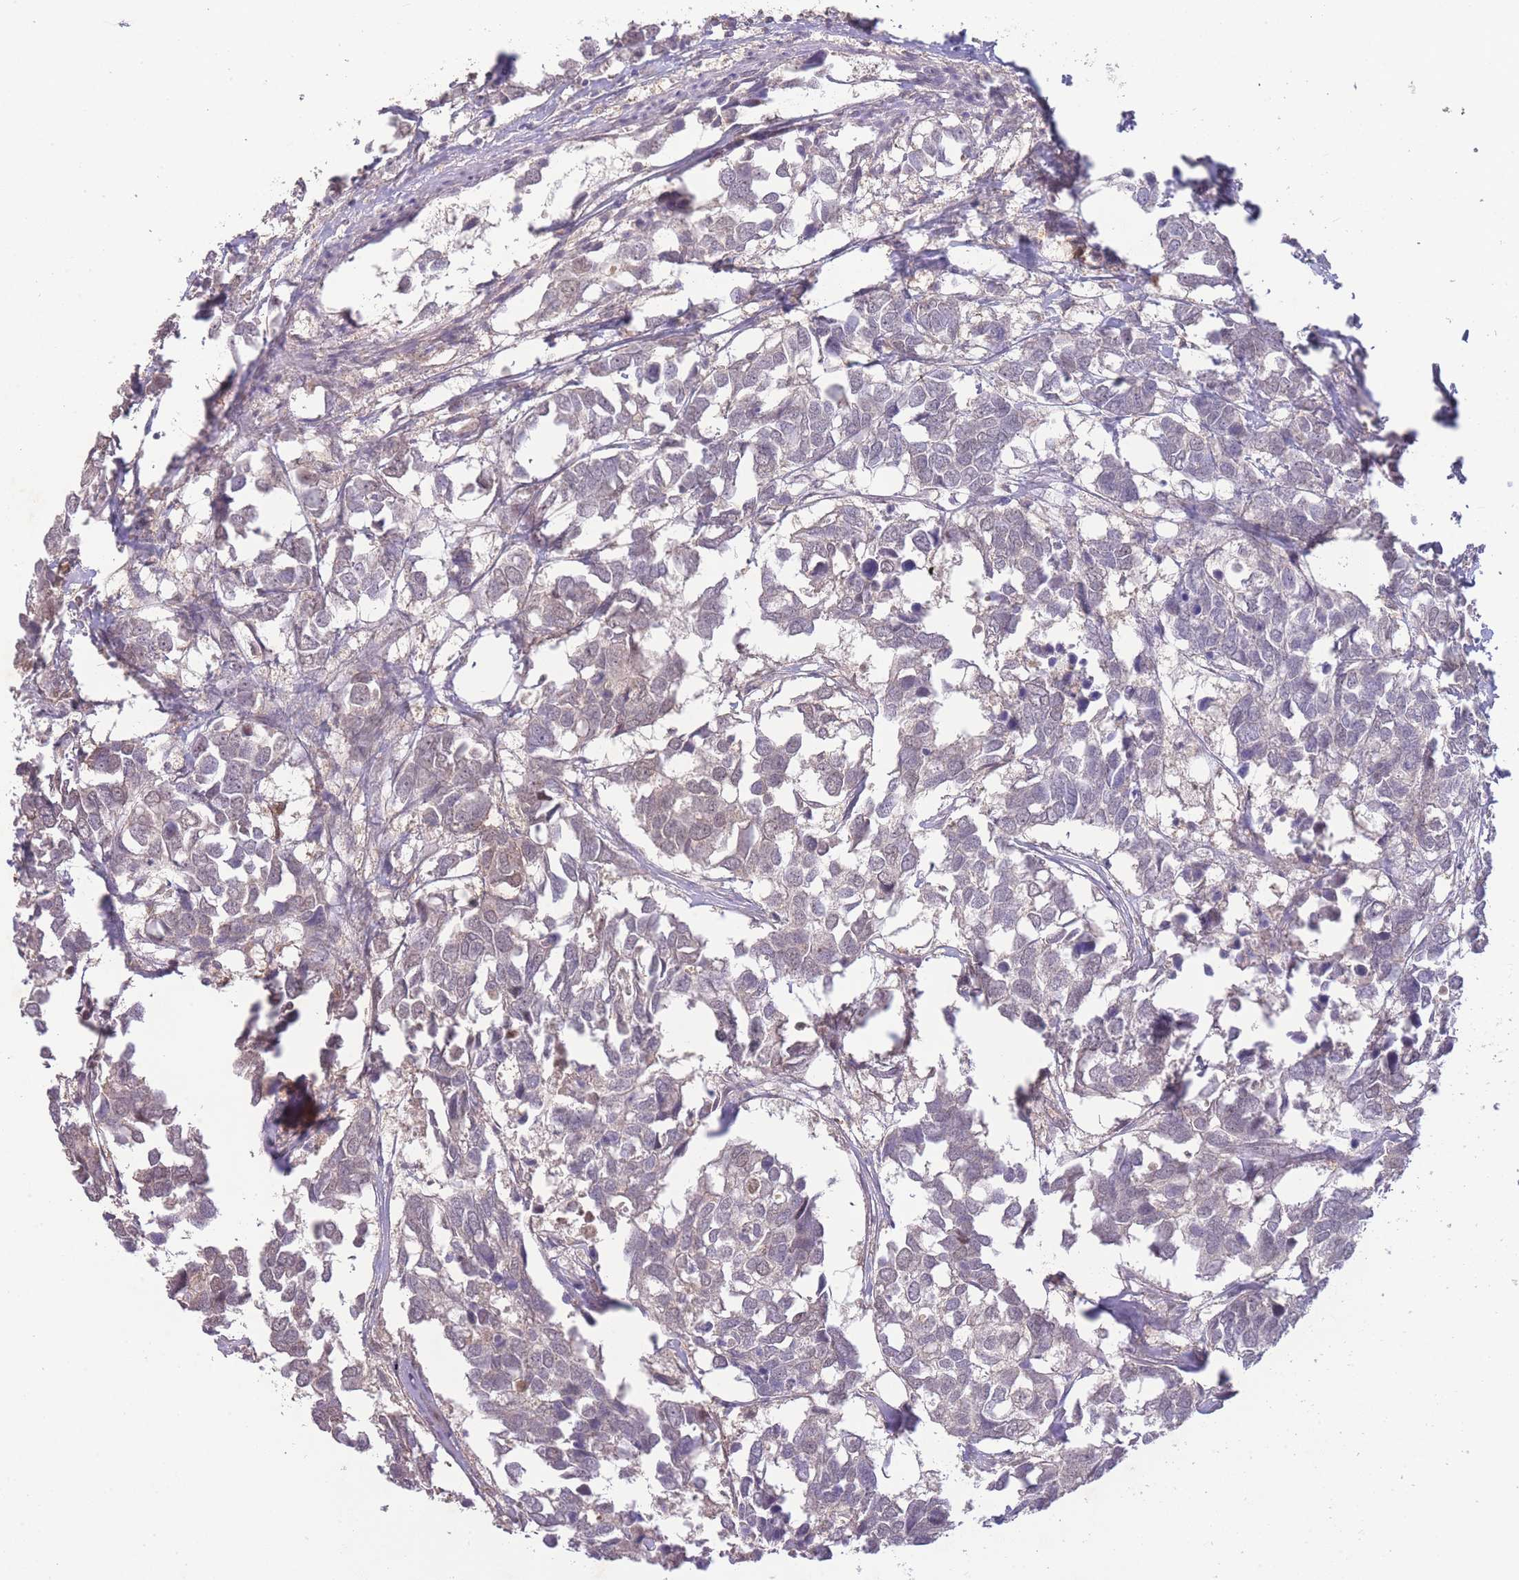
{"staining": {"intensity": "negative", "quantity": "none", "location": "none"}, "tissue": "breast cancer", "cell_type": "Tumor cells", "image_type": "cancer", "snomed": [{"axis": "morphology", "description": "Duct carcinoma"}, {"axis": "topography", "description": "Breast"}], "caption": "Immunohistochemical staining of human breast cancer (intraductal carcinoma) displays no significant positivity in tumor cells.", "gene": "RNF144B", "patient": {"sex": "female", "age": 83}}